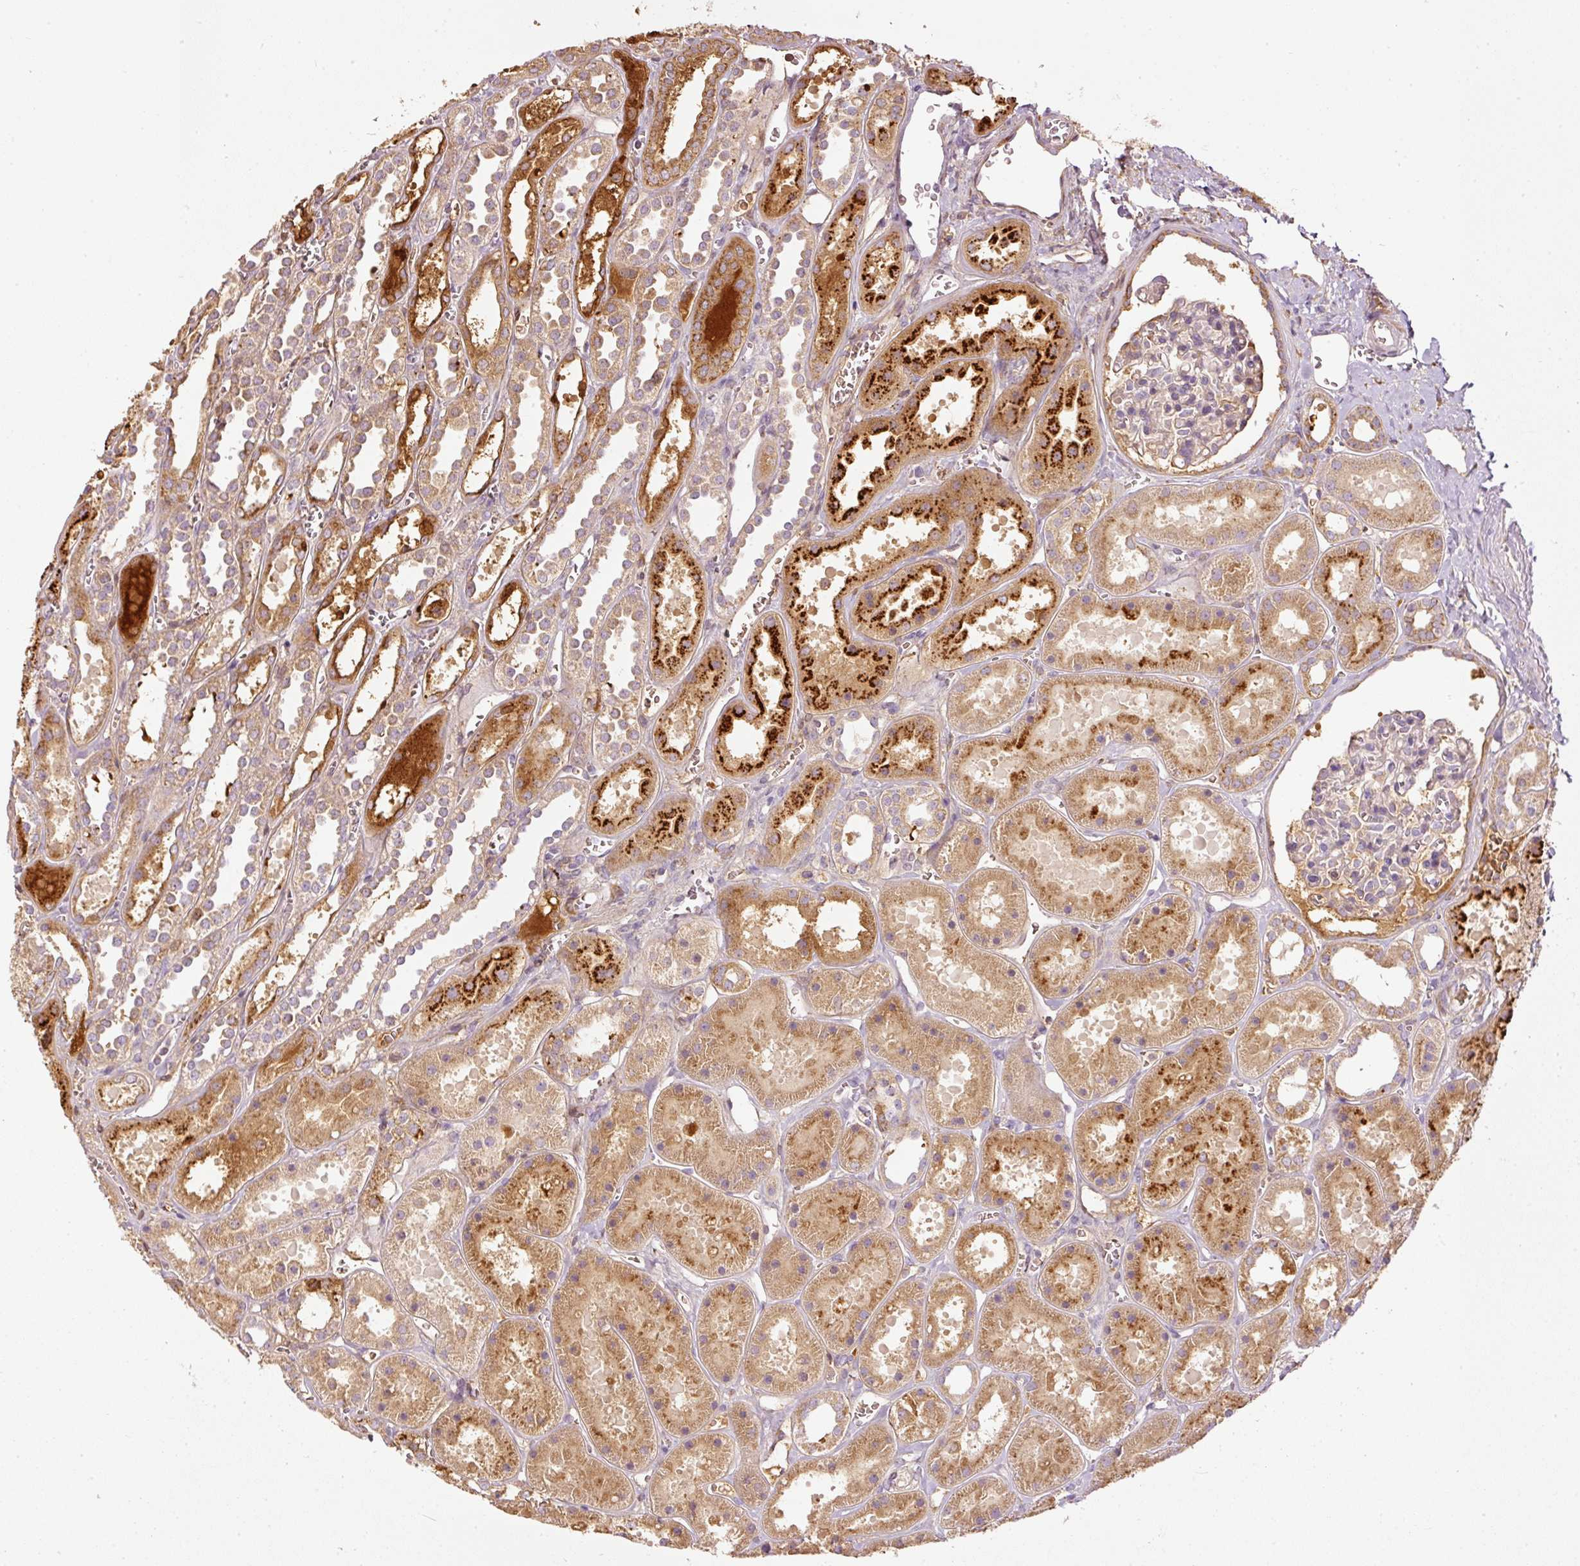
{"staining": {"intensity": "moderate", "quantity": "<25%", "location": "cytoplasmic/membranous"}, "tissue": "kidney", "cell_type": "Cells in glomeruli", "image_type": "normal", "snomed": [{"axis": "morphology", "description": "Normal tissue, NOS"}, {"axis": "topography", "description": "Kidney"}], "caption": "Immunohistochemical staining of unremarkable human kidney reveals <25% levels of moderate cytoplasmic/membranous protein positivity in about <25% of cells in glomeruli. (brown staining indicates protein expression, while blue staining denotes nuclei).", "gene": "SERPING1", "patient": {"sex": "female", "age": 41}}